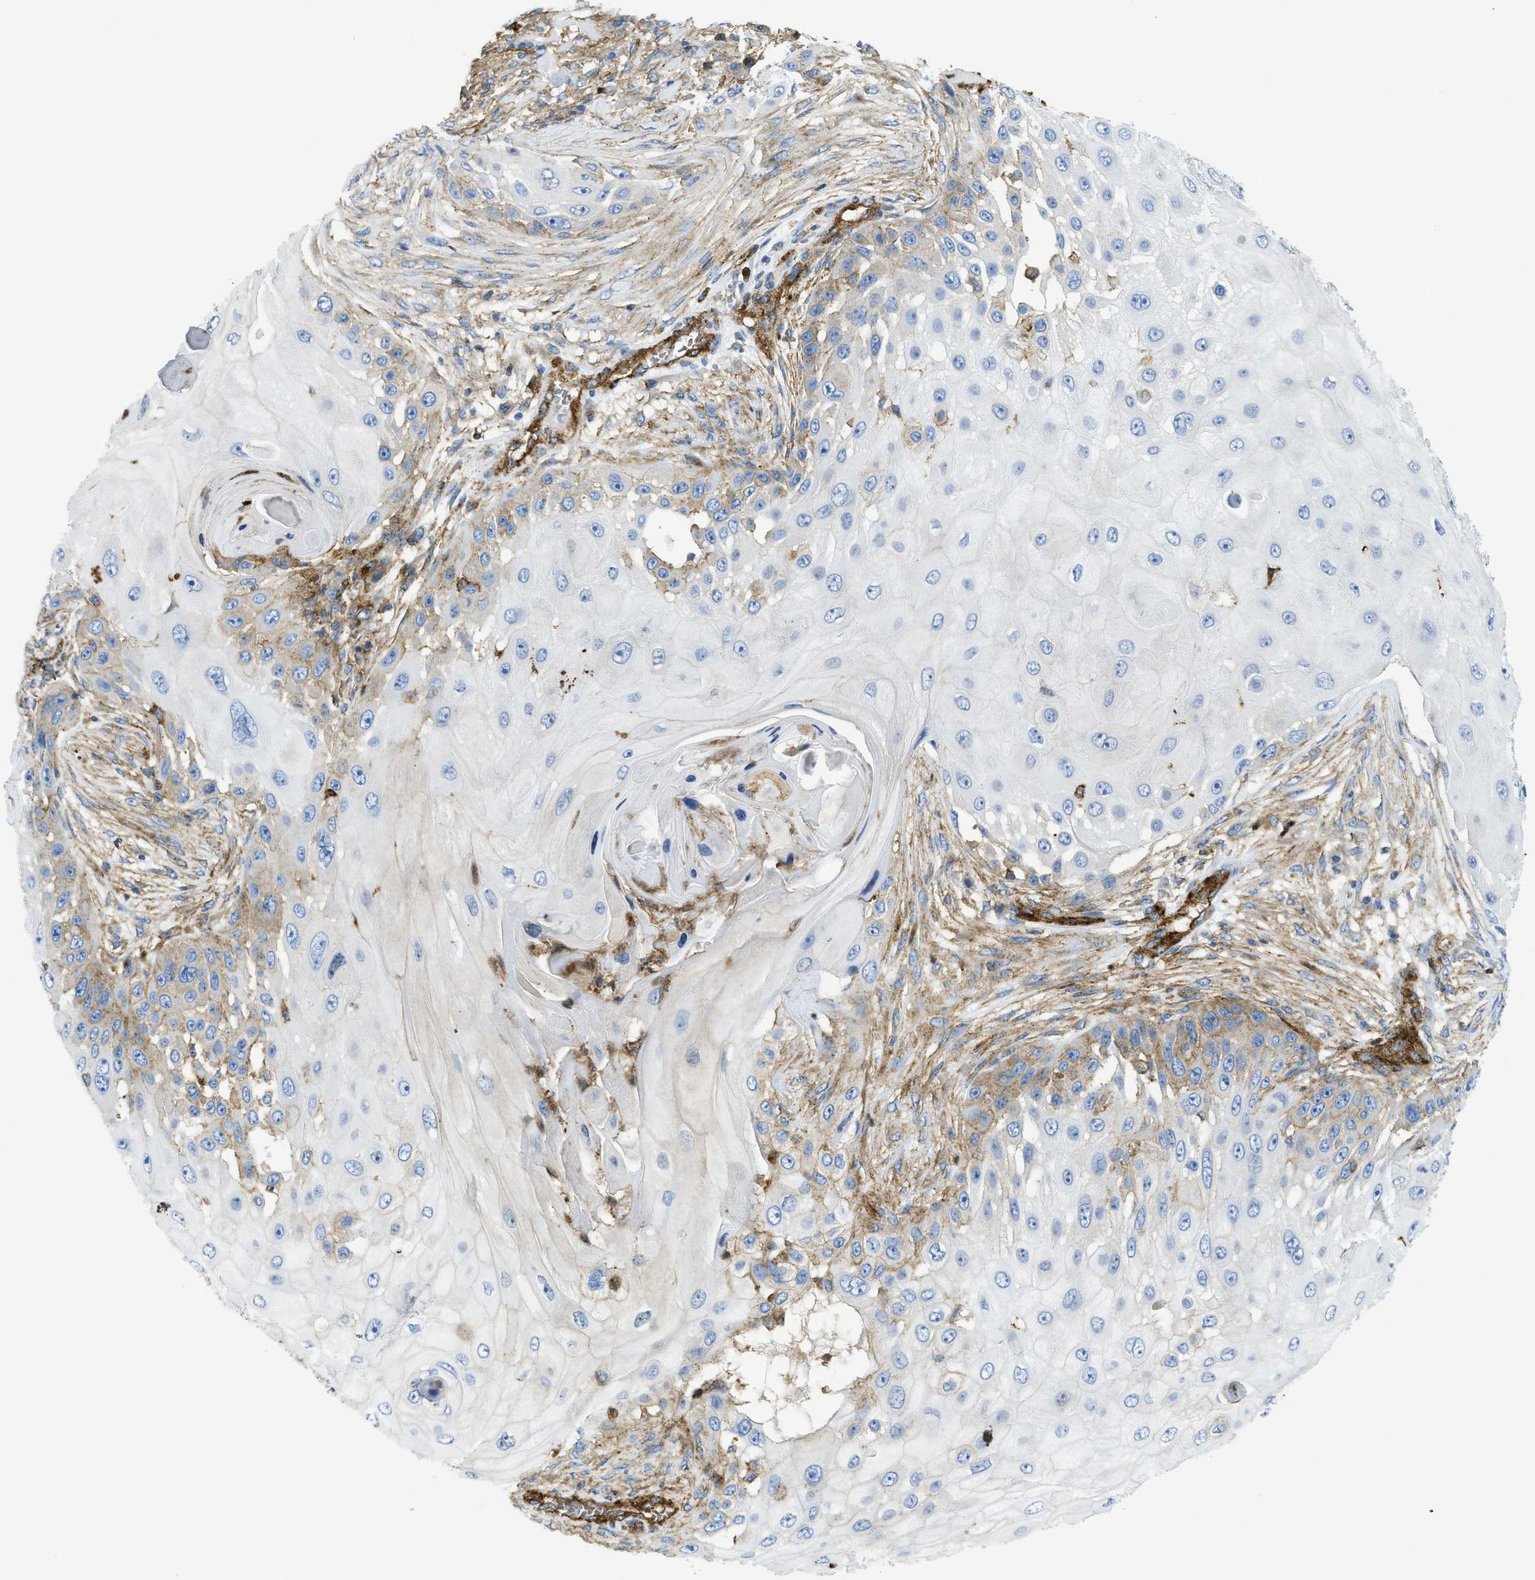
{"staining": {"intensity": "negative", "quantity": "none", "location": "none"}, "tissue": "skin cancer", "cell_type": "Tumor cells", "image_type": "cancer", "snomed": [{"axis": "morphology", "description": "Squamous cell carcinoma, NOS"}, {"axis": "topography", "description": "Skin"}], "caption": "Skin squamous cell carcinoma stained for a protein using immunohistochemistry (IHC) shows no expression tumor cells.", "gene": "HIP1", "patient": {"sex": "female", "age": 44}}